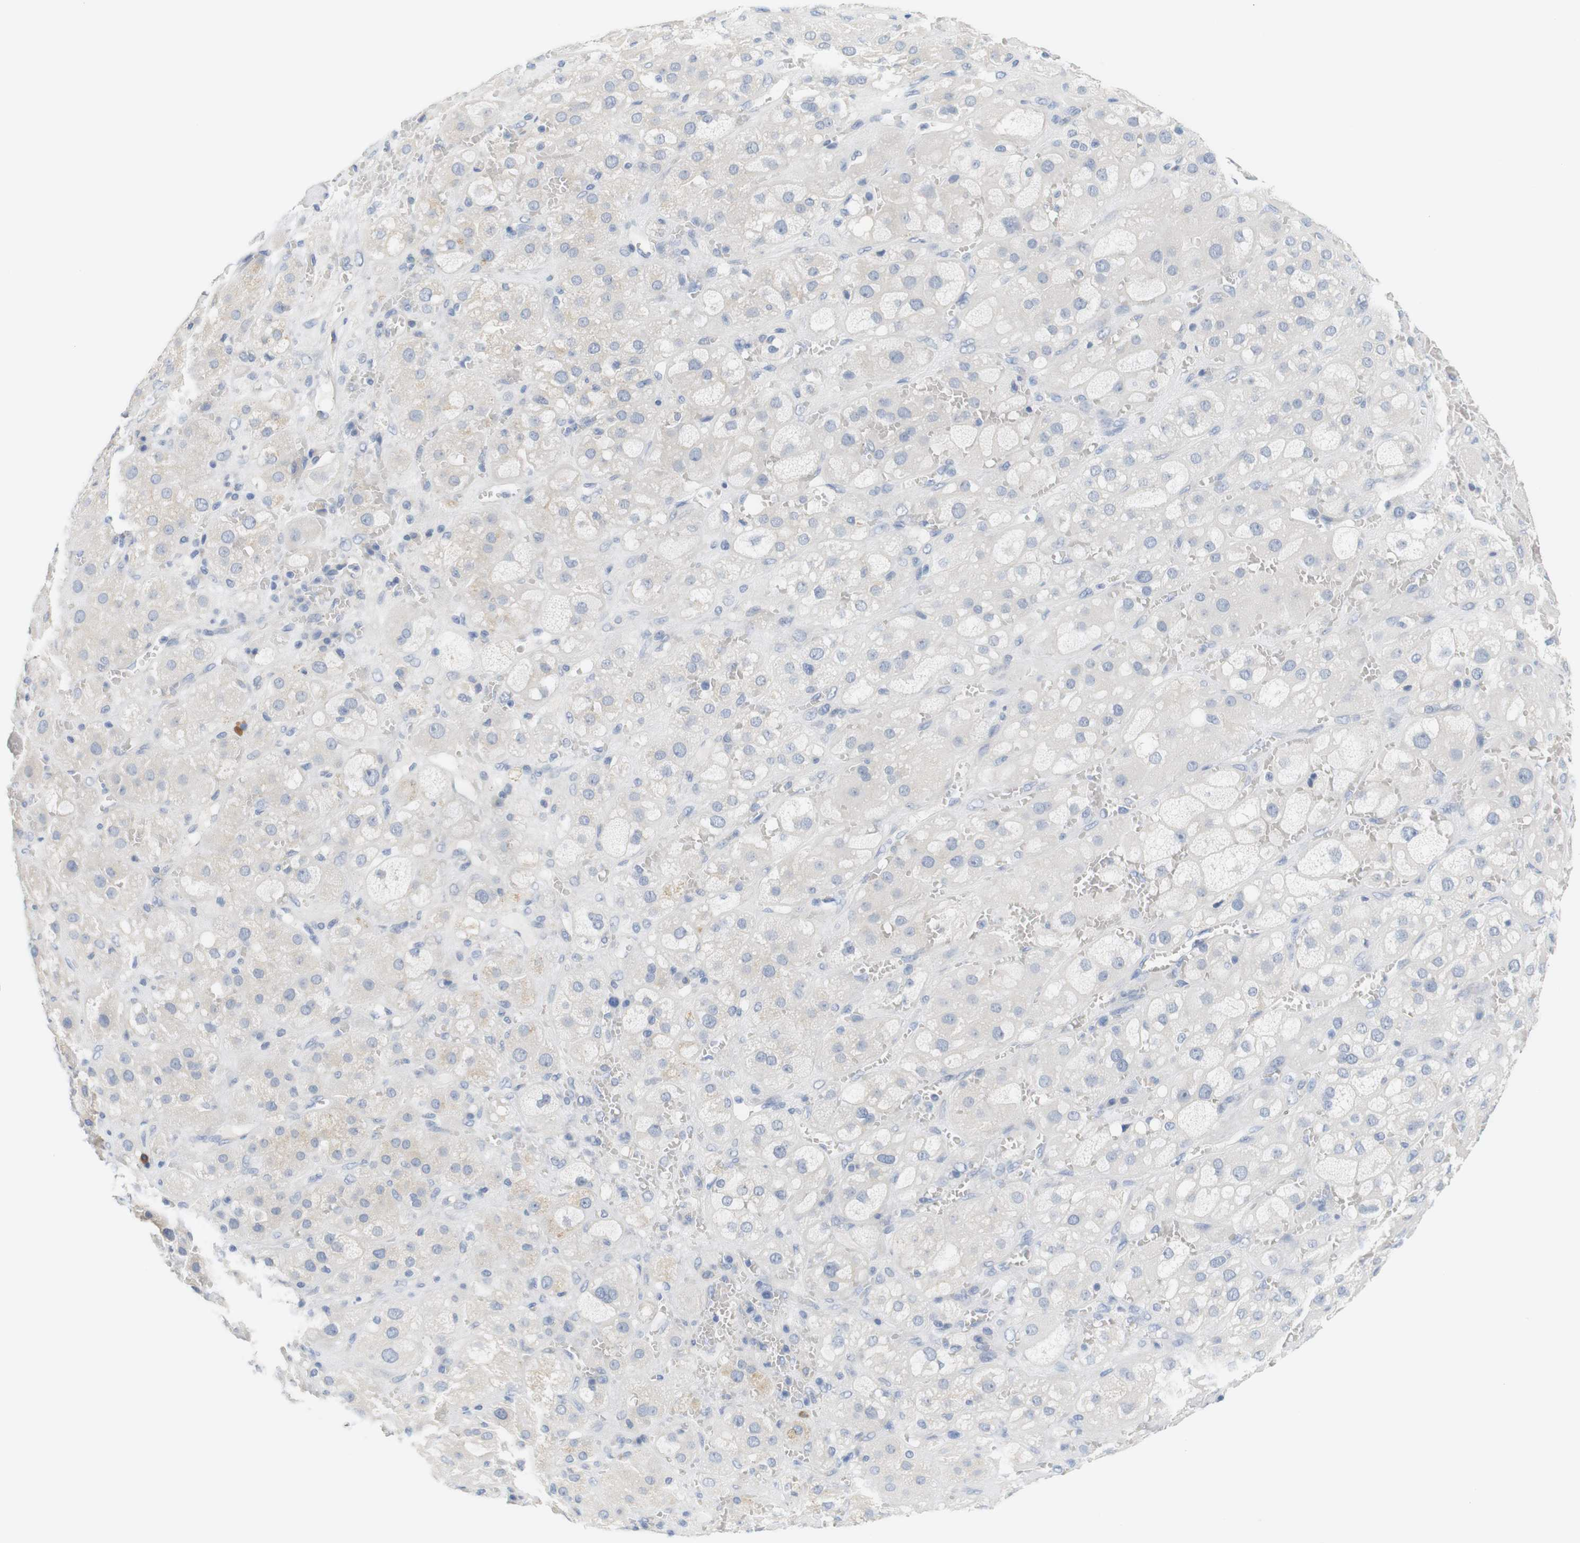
{"staining": {"intensity": "negative", "quantity": "none", "location": "none"}, "tissue": "adrenal gland", "cell_type": "Glandular cells", "image_type": "normal", "snomed": [{"axis": "morphology", "description": "Normal tissue, NOS"}, {"axis": "topography", "description": "Adrenal gland"}], "caption": "DAB immunohistochemical staining of benign adrenal gland exhibits no significant positivity in glandular cells.", "gene": "RGS9", "patient": {"sex": "female", "age": 47}}